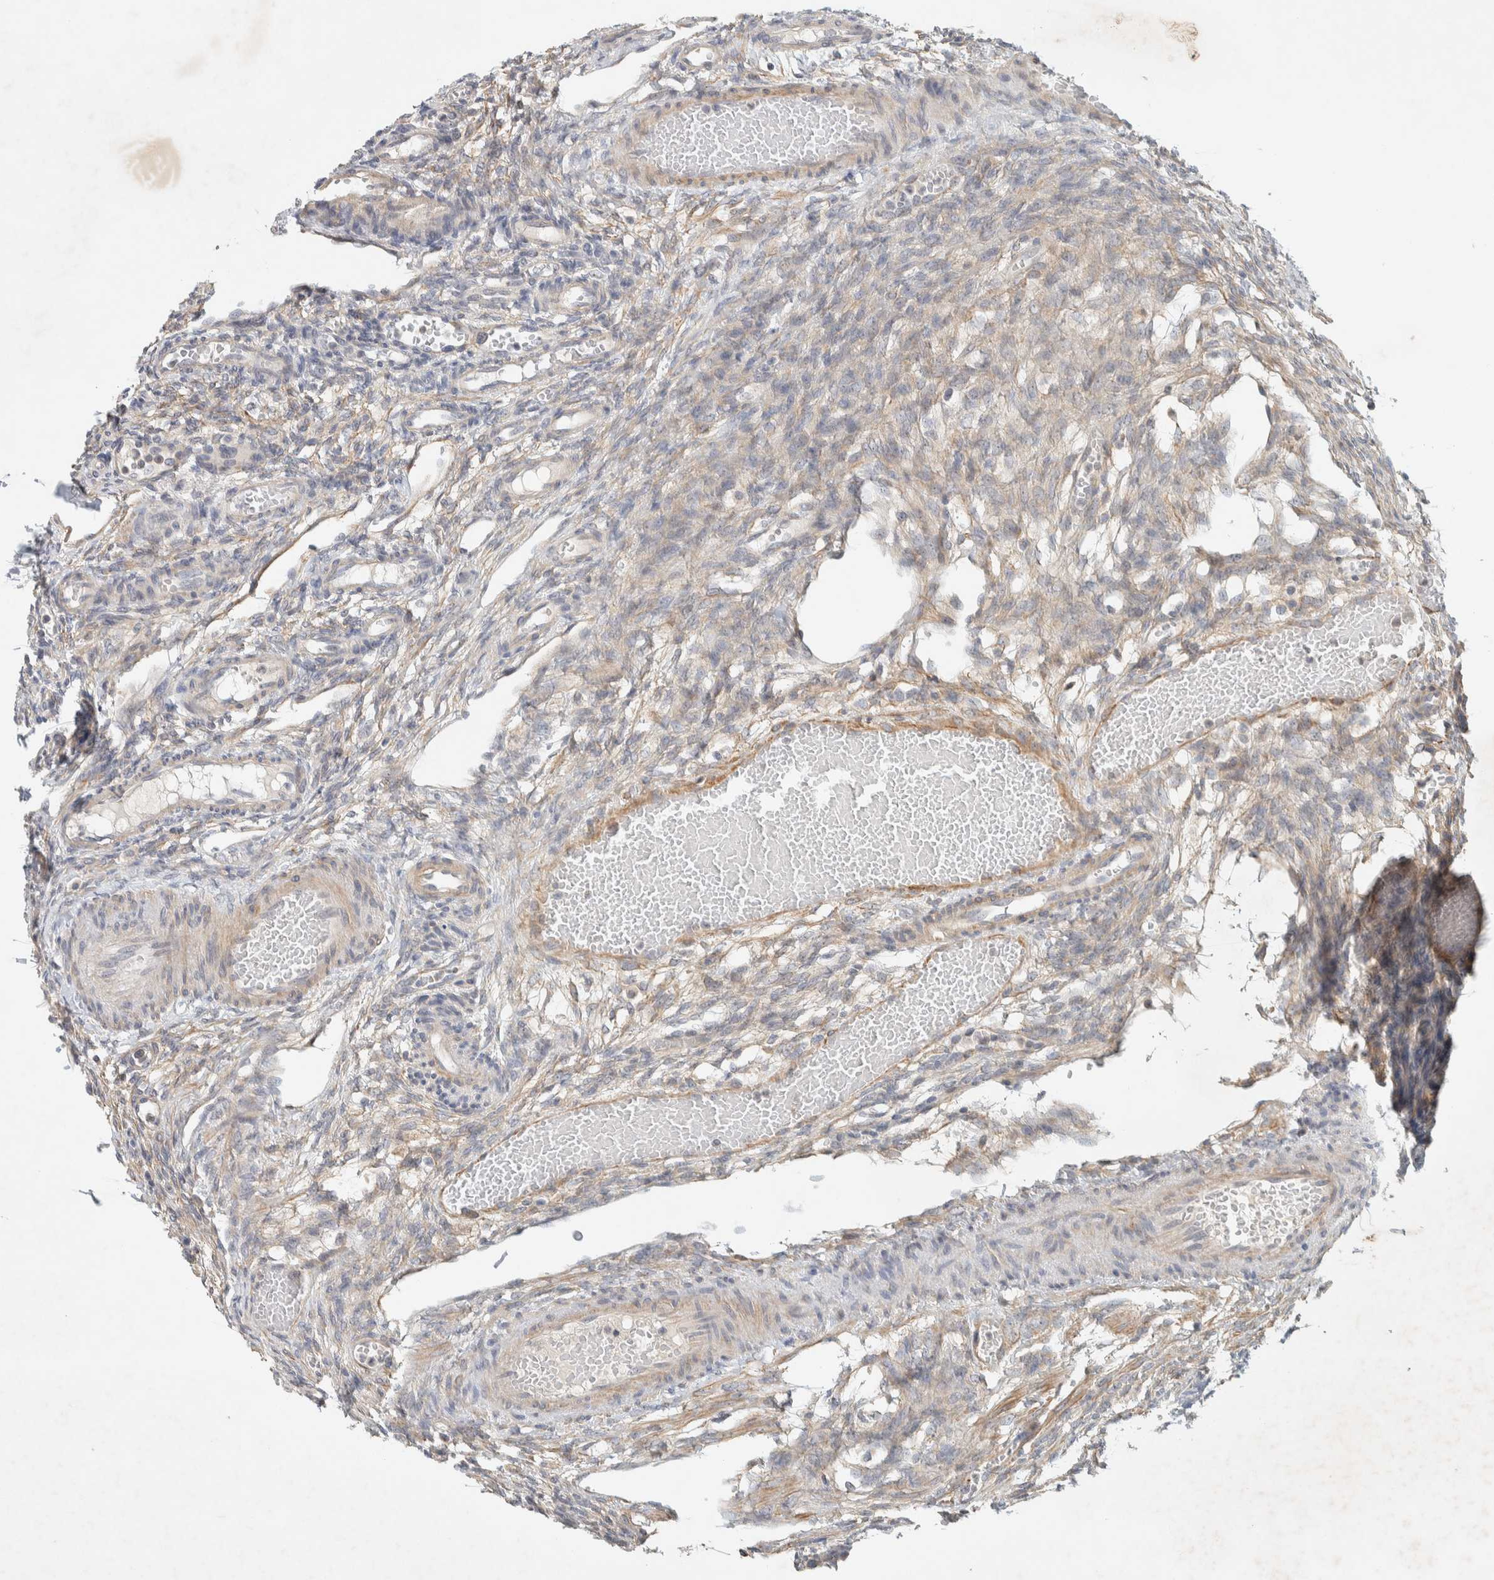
{"staining": {"intensity": "negative", "quantity": "none", "location": "none"}, "tissue": "ovary", "cell_type": "Ovarian stroma cells", "image_type": "normal", "snomed": [{"axis": "morphology", "description": "Normal tissue, NOS"}, {"axis": "topography", "description": "Ovary"}], "caption": "Immunohistochemistry (IHC) of normal human ovary exhibits no expression in ovarian stroma cells.", "gene": "KLHL40", "patient": {"sex": "female", "age": 33}}